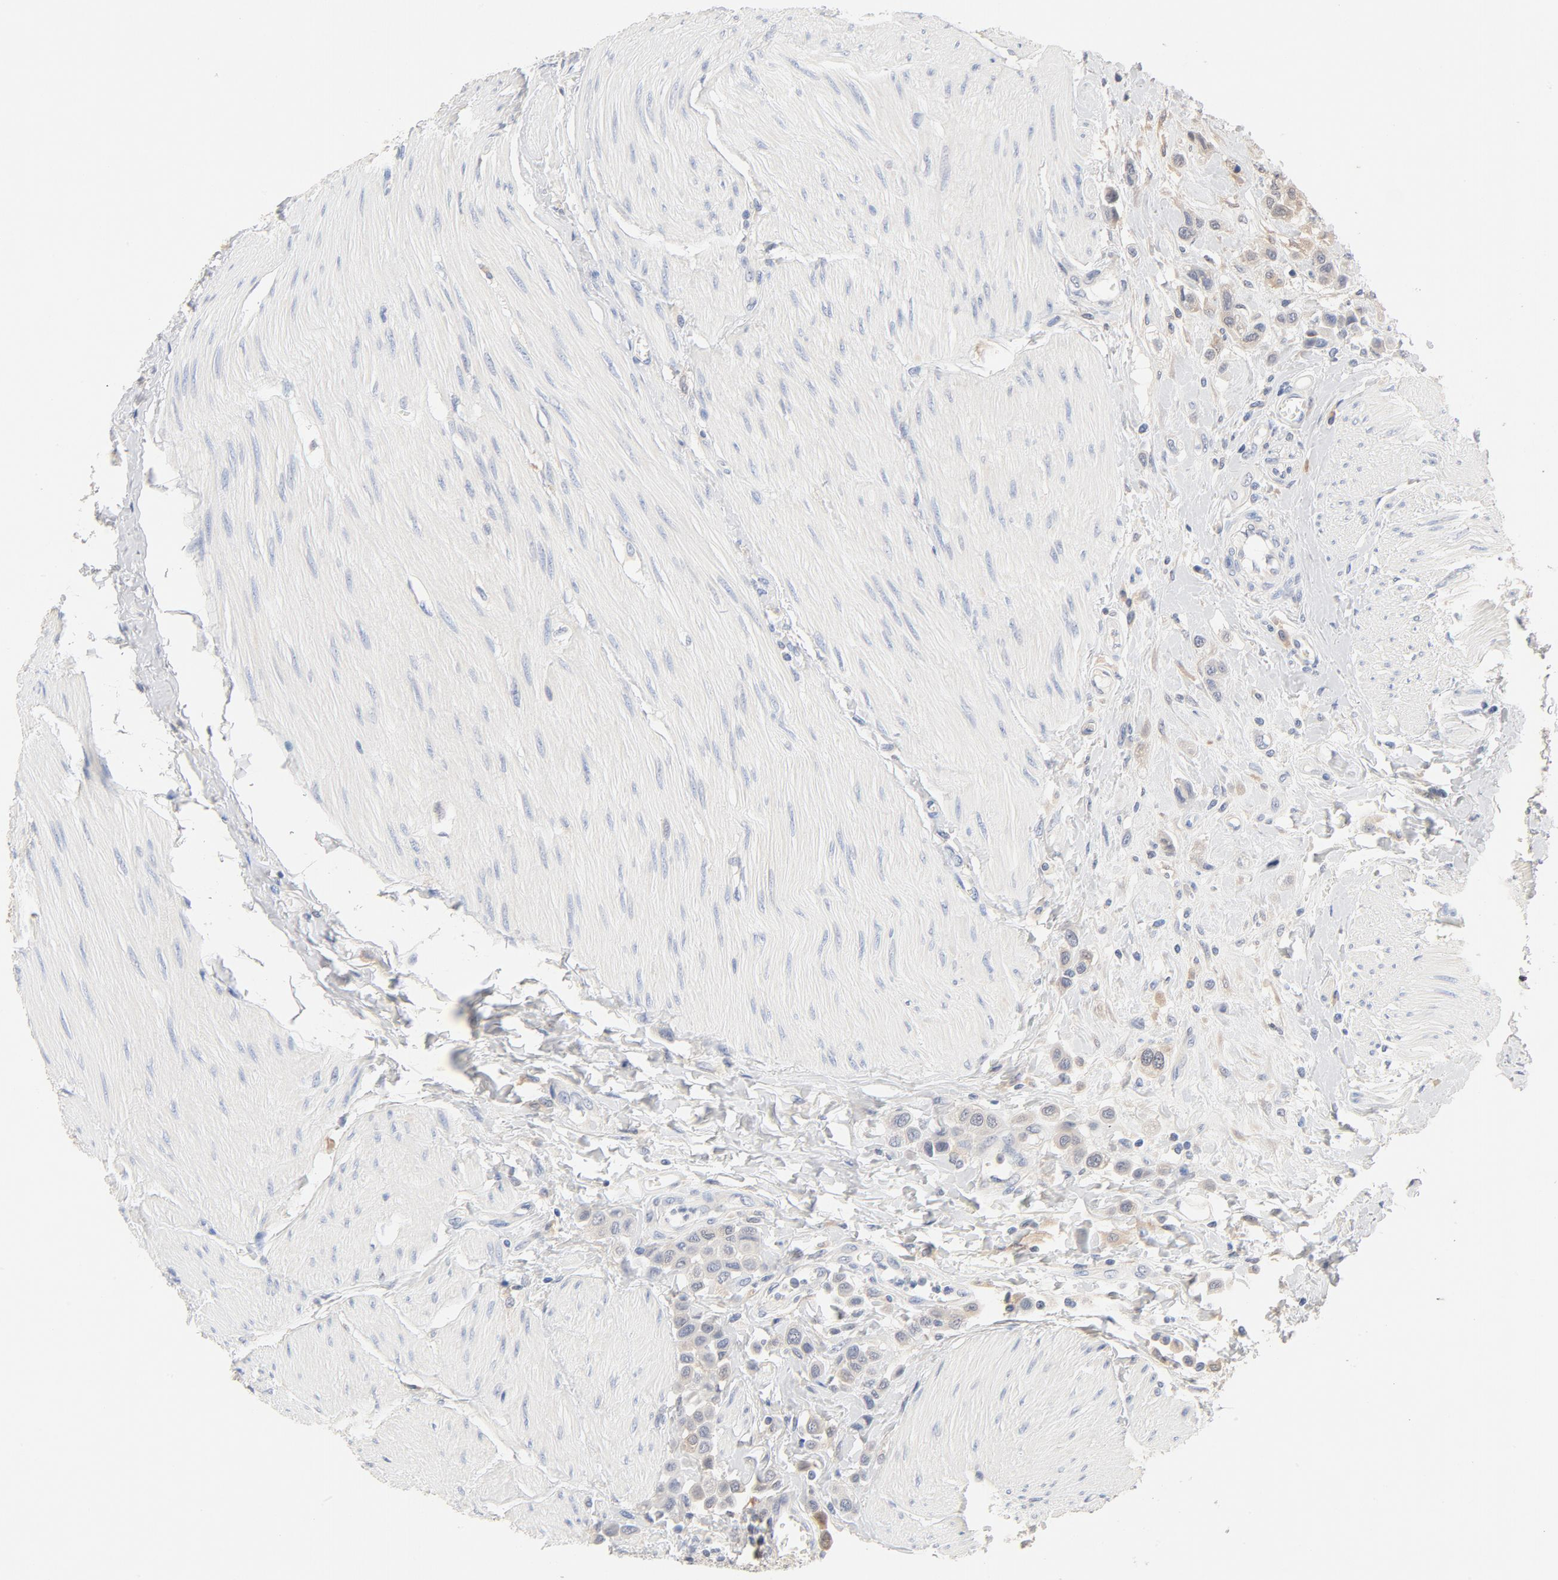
{"staining": {"intensity": "moderate", "quantity": "25%-75%", "location": "cytoplasmic/membranous"}, "tissue": "urothelial cancer", "cell_type": "Tumor cells", "image_type": "cancer", "snomed": [{"axis": "morphology", "description": "Urothelial carcinoma, High grade"}, {"axis": "topography", "description": "Urinary bladder"}], "caption": "This histopathology image demonstrates urothelial carcinoma (high-grade) stained with immunohistochemistry (IHC) to label a protein in brown. The cytoplasmic/membranous of tumor cells show moderate positivity for the protein. Nuclei are counter-stained blue.", "gene": "STAT1", "patient": {"sex": "male", "age": 50}}